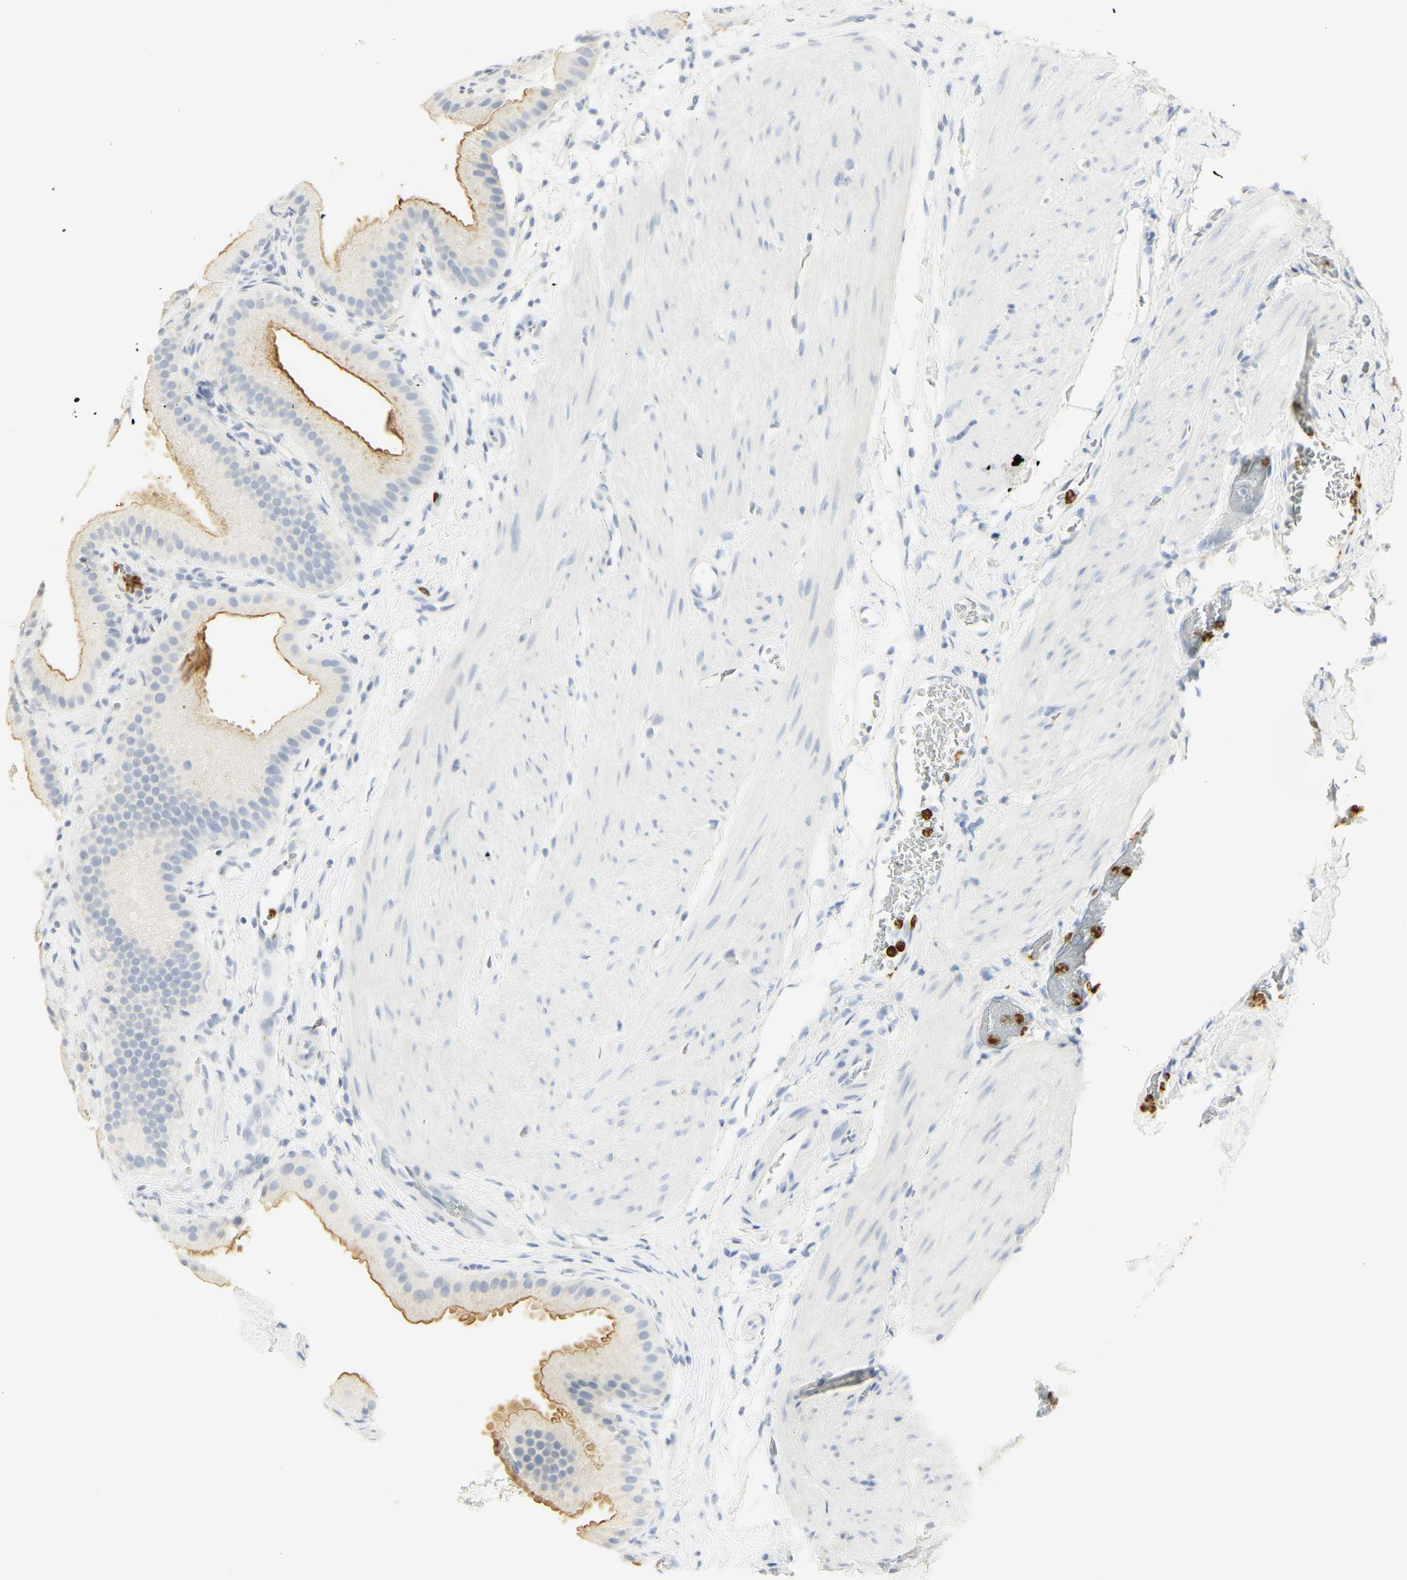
{"staining": {"intensity": "moderate", "quantity": ">75%", "location": "cytoplasmic/membranous"}, "tissue": "gallbladder", "cell_type": "Glandular cells", "image_type": "normal", "snomed": [{"axis": "morphology", "description": "Normal tissue, NOS"}, {"axis": "topography", "description": "Gallbladder"}], "caption": "Protein staining of normal gallbladder displays moderate cytoplasmic/membranous staining in approximately >75% of glandular cells. (Brightfield microscopy of DAB IHC at high magnification).", "gene": "CEACAM5", "patient": {"sex": "female", "age": 64}}